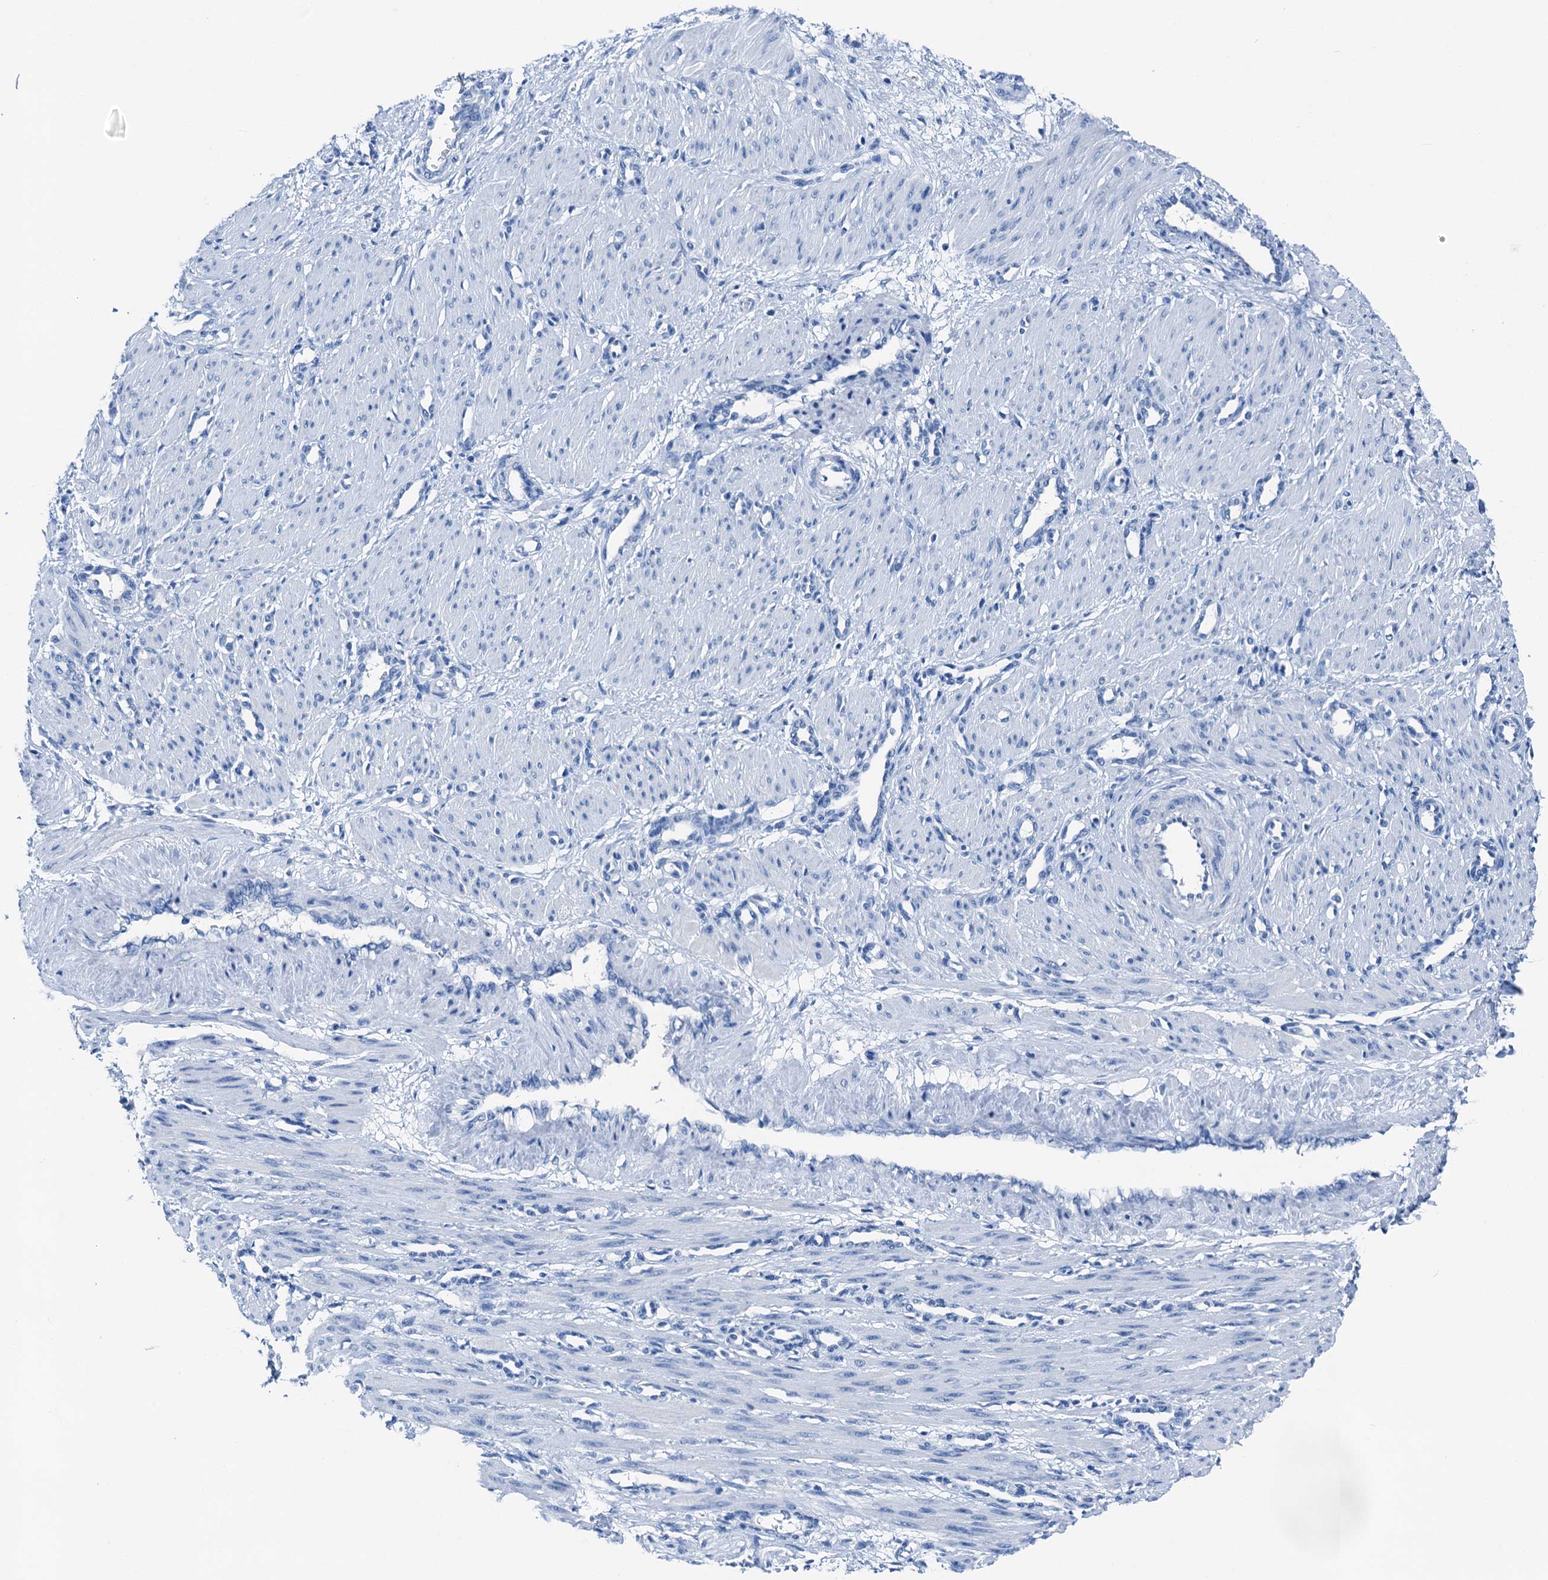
{"staining": {"intensity": "negative", "quantity": "none", "location": "none"}, "tissue": "smooth muscle", "cell_type": "Smooth muscle cells", "image_type": "normal", "snomed": [{"axis": "morphology", "description": "Normal tissue, NOS"}, {"axis": "topography", "description": "Endometrium"}], "caption": "Immunohistochemical staining of normal smooth muscle displays no significant staining in smooth muscle cells.", "gene": "CBLN3", "patient": {"sex": "female", "age": 33}}